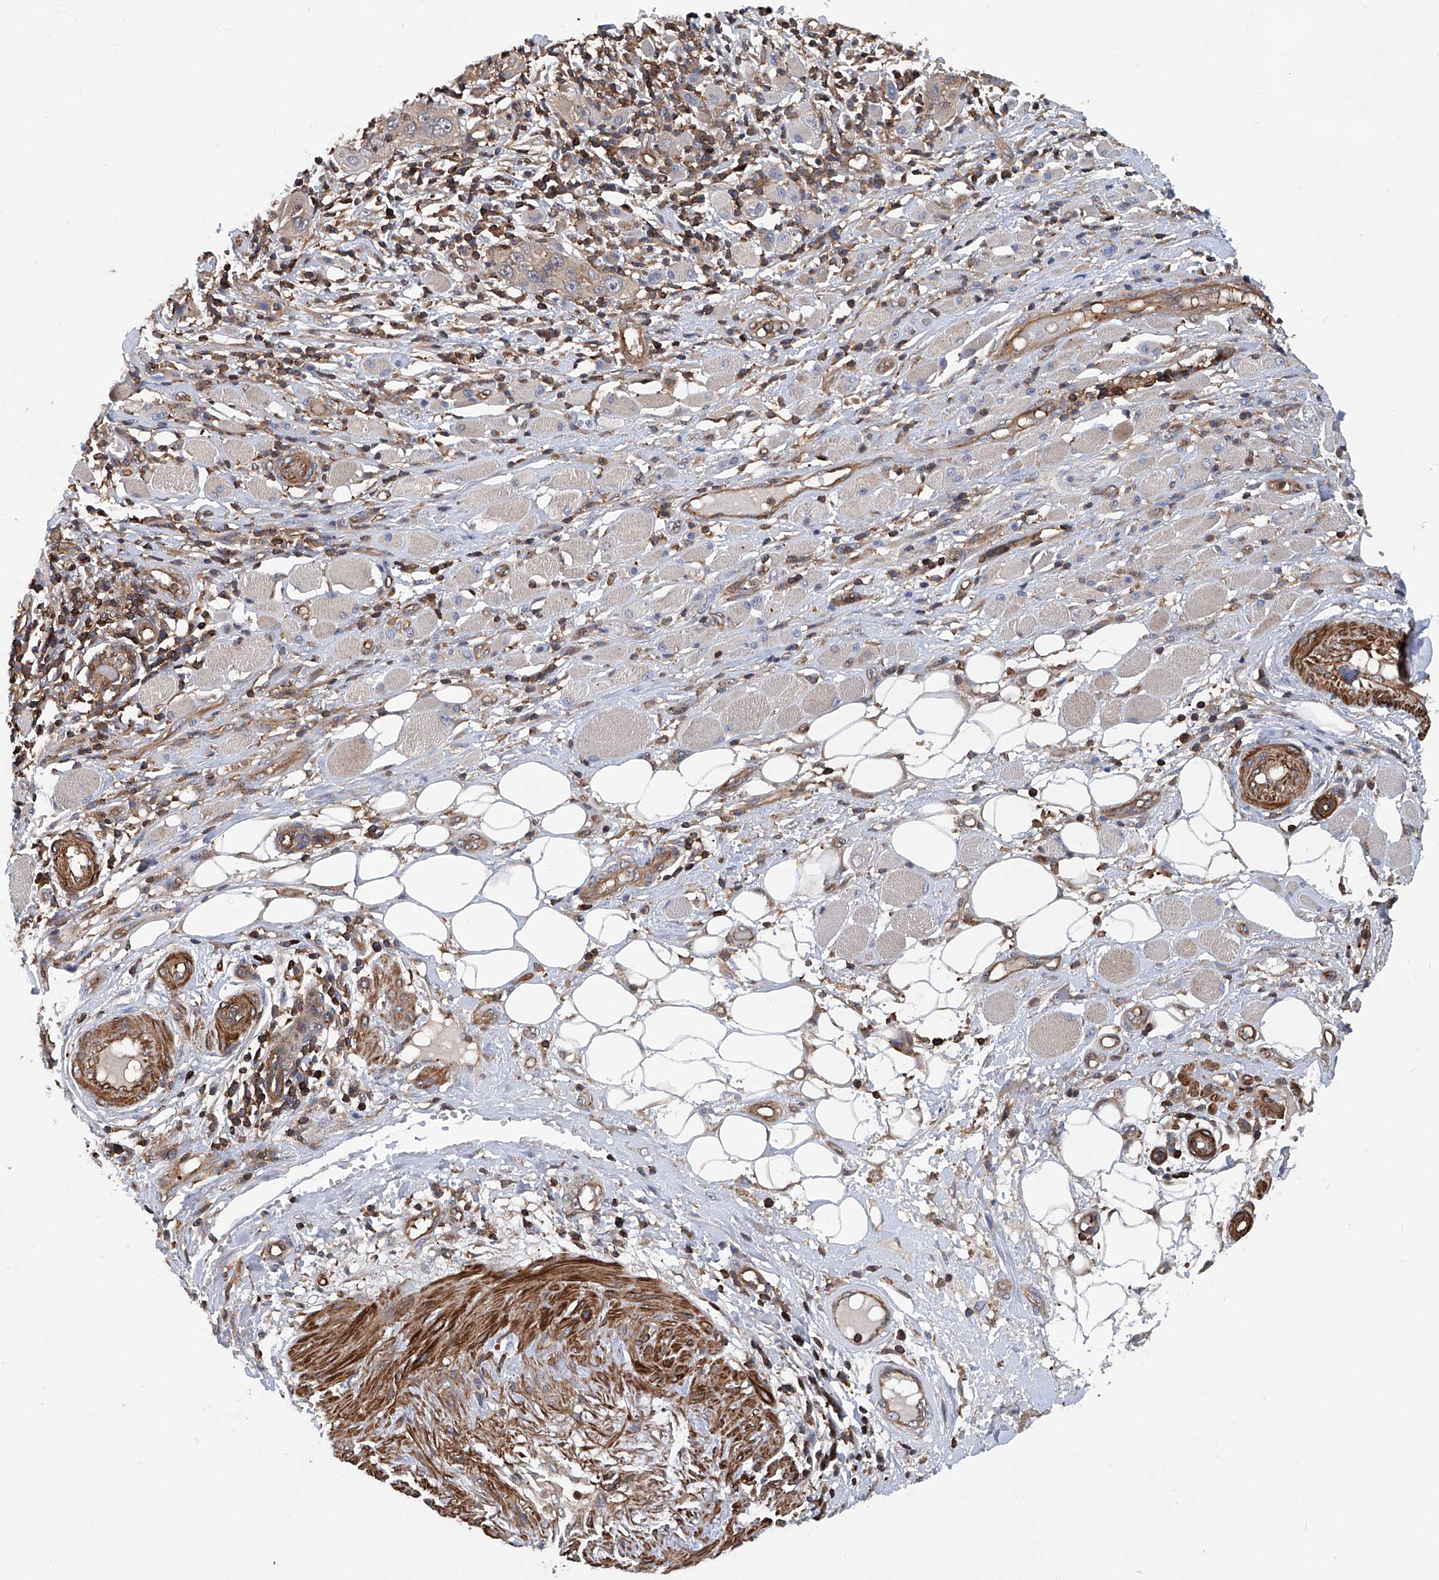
{"staining": {"intensity": "negative", "quantity": "none", "location": "none"}, "tissue": "skin cancer", "cell_type": "Tumor cells", "image_type": "cancer", "snomed": [{"axis": "morphology", "description": "Squamous cell carcinoma, NOS"}, {"axis": "topography", "description": "Skin"}], "caption": "Squamous cell carcinoma (skin) was stained to show a protein in brown. There is no significant expression in tumor cells.", "gene": "NT5C3A", "patient": {"sex": "female", "age": 88}}